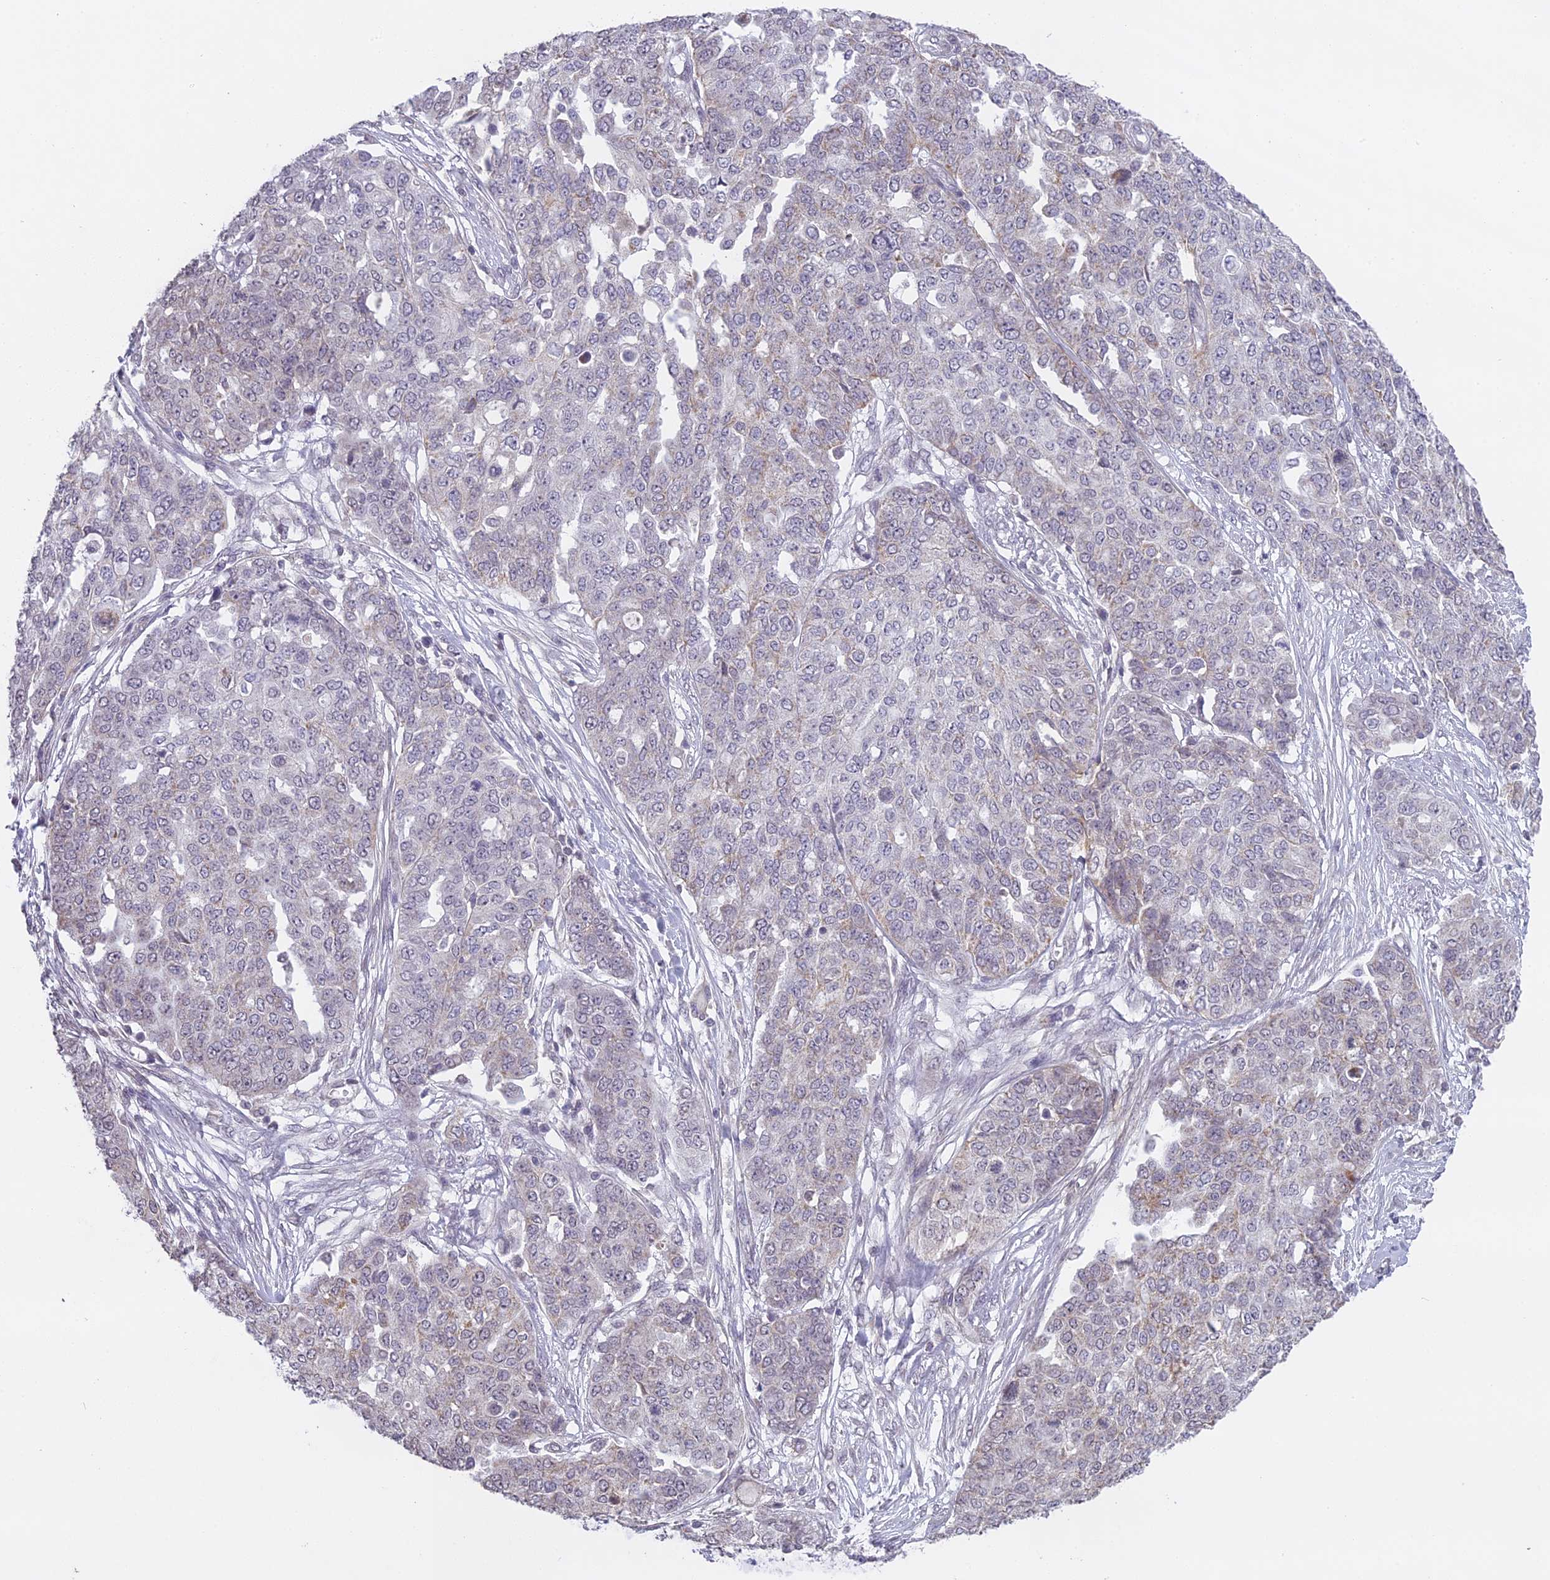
{"staining": {"intensity": "weak", "quantity": "<25%", "location": "cytoplasmic/membranous"}, "tissue": "ovarian cancer", "cell_type": "Tumor cells", "image_type": "cancer", "snomed": [{"axis": "morphology", "description": "Cystadenocarcinoma, serous, NOS"}, {"axis": "topography", "description": "Soft tissue"}, {"axis": "topography", "description": "Ovary"}], "caption": "Tumor cells are negative for protein expression in human ovarian cancer.", "gene": "ERG28", "patient": {"sex": "female", "age": 57}}